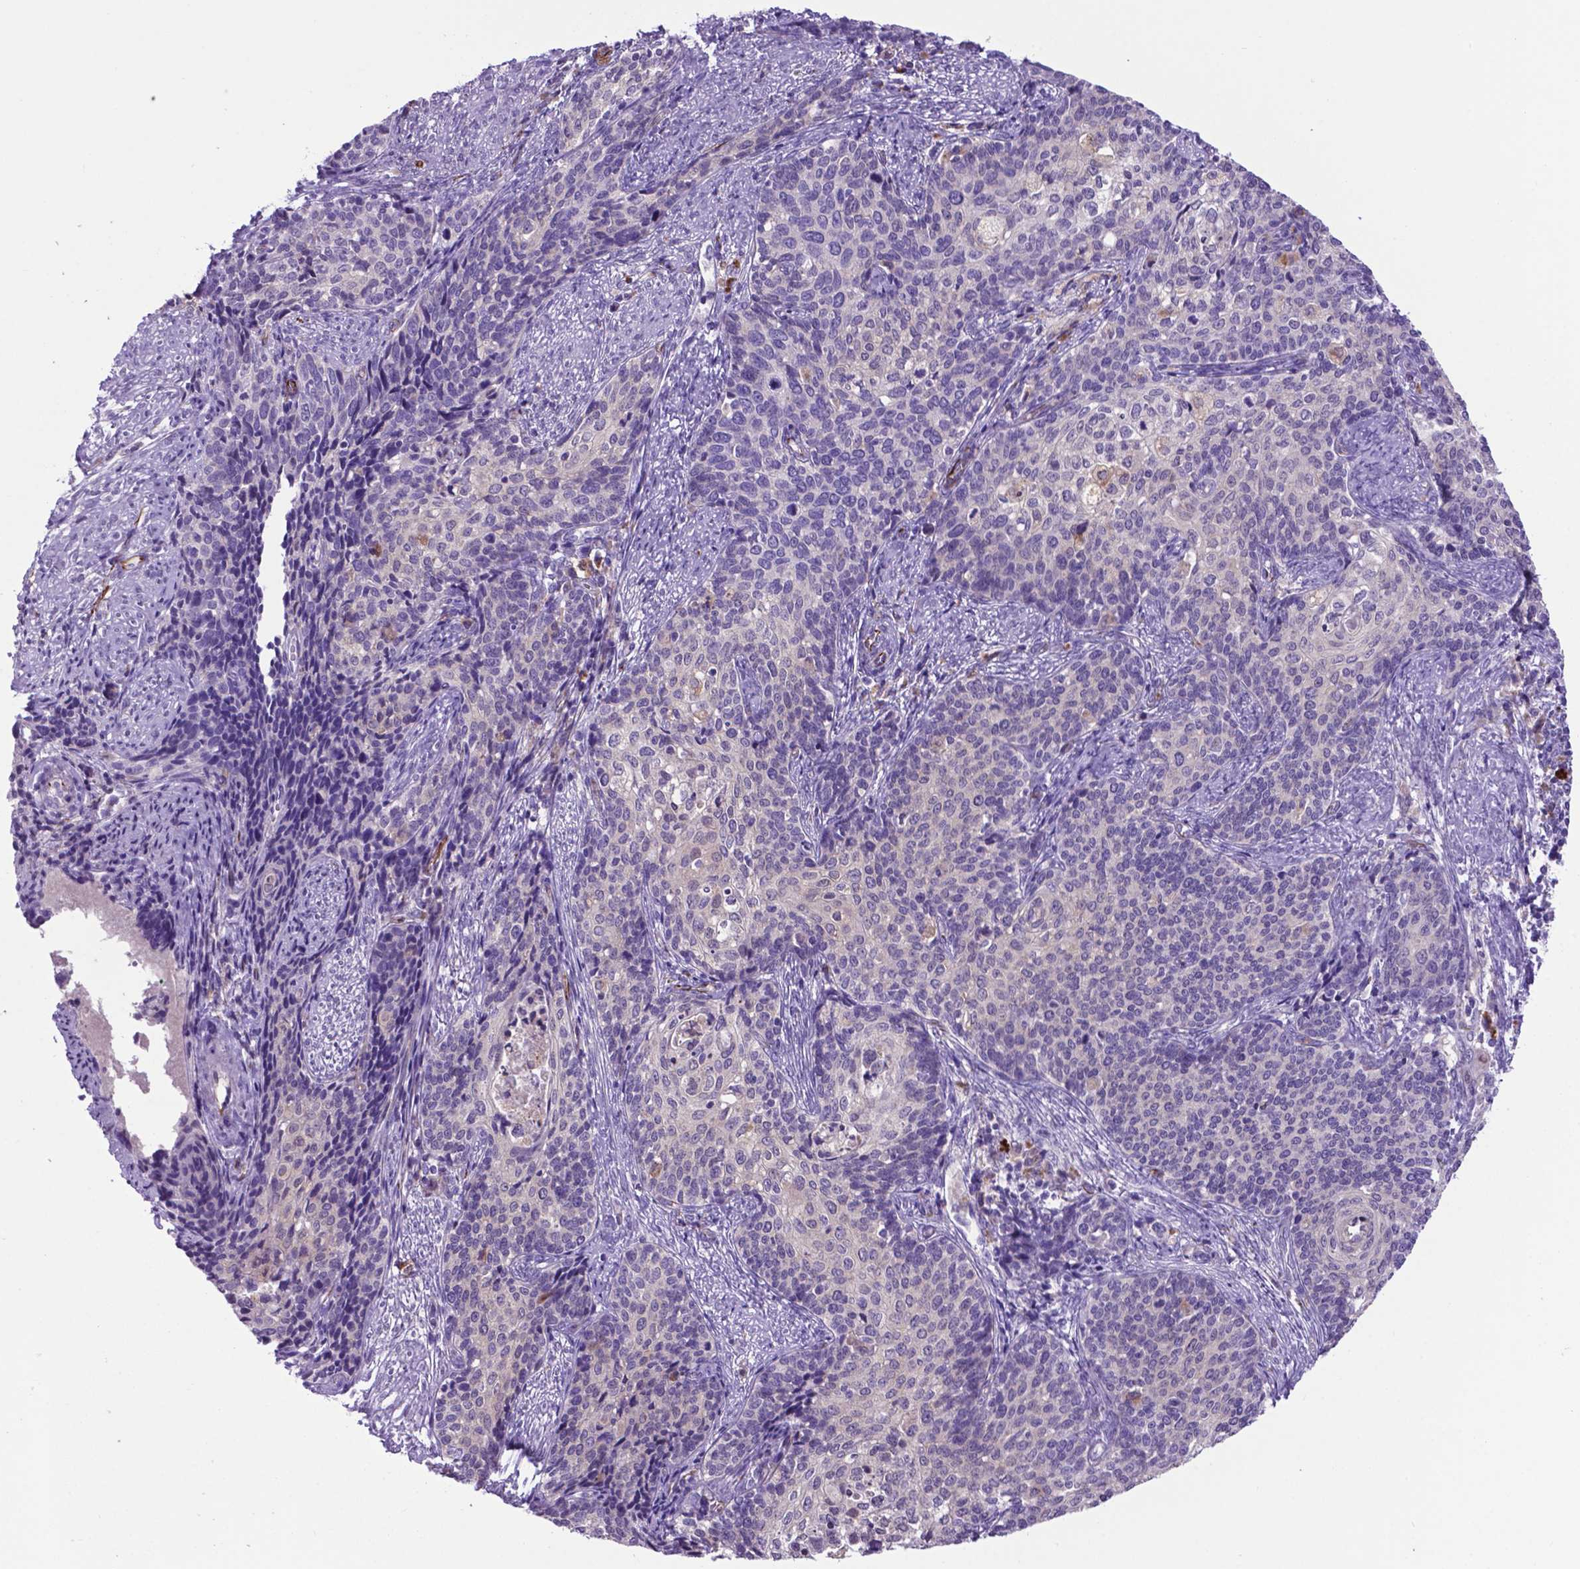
{"staining": {"intensity": "negative", "quantity": "none", "location": "none"}, "tissue": "cervical cancer", "cell_type": "Tumor cells", "image_type": "cancer", "snomed": [{"axis": "morphology", "description": "Squamous cell carcinoma, NOS"}, {"axis": "topography", "description": "Cervix"}], "caption": "Immunohistochemistry (IHC) histopathology image of neoplastic tissue: human cervical squamous cell carcinoma stained with DAB (3,3'-diaminobenzidine) exhibits no significant protein positivity in tumor cells. (Brightfield microscopy of DAB immunohistochemistry (IHC) at high magnification).", "gene": "LZTR1", "patient": {"sex": "female", "age": 39}}